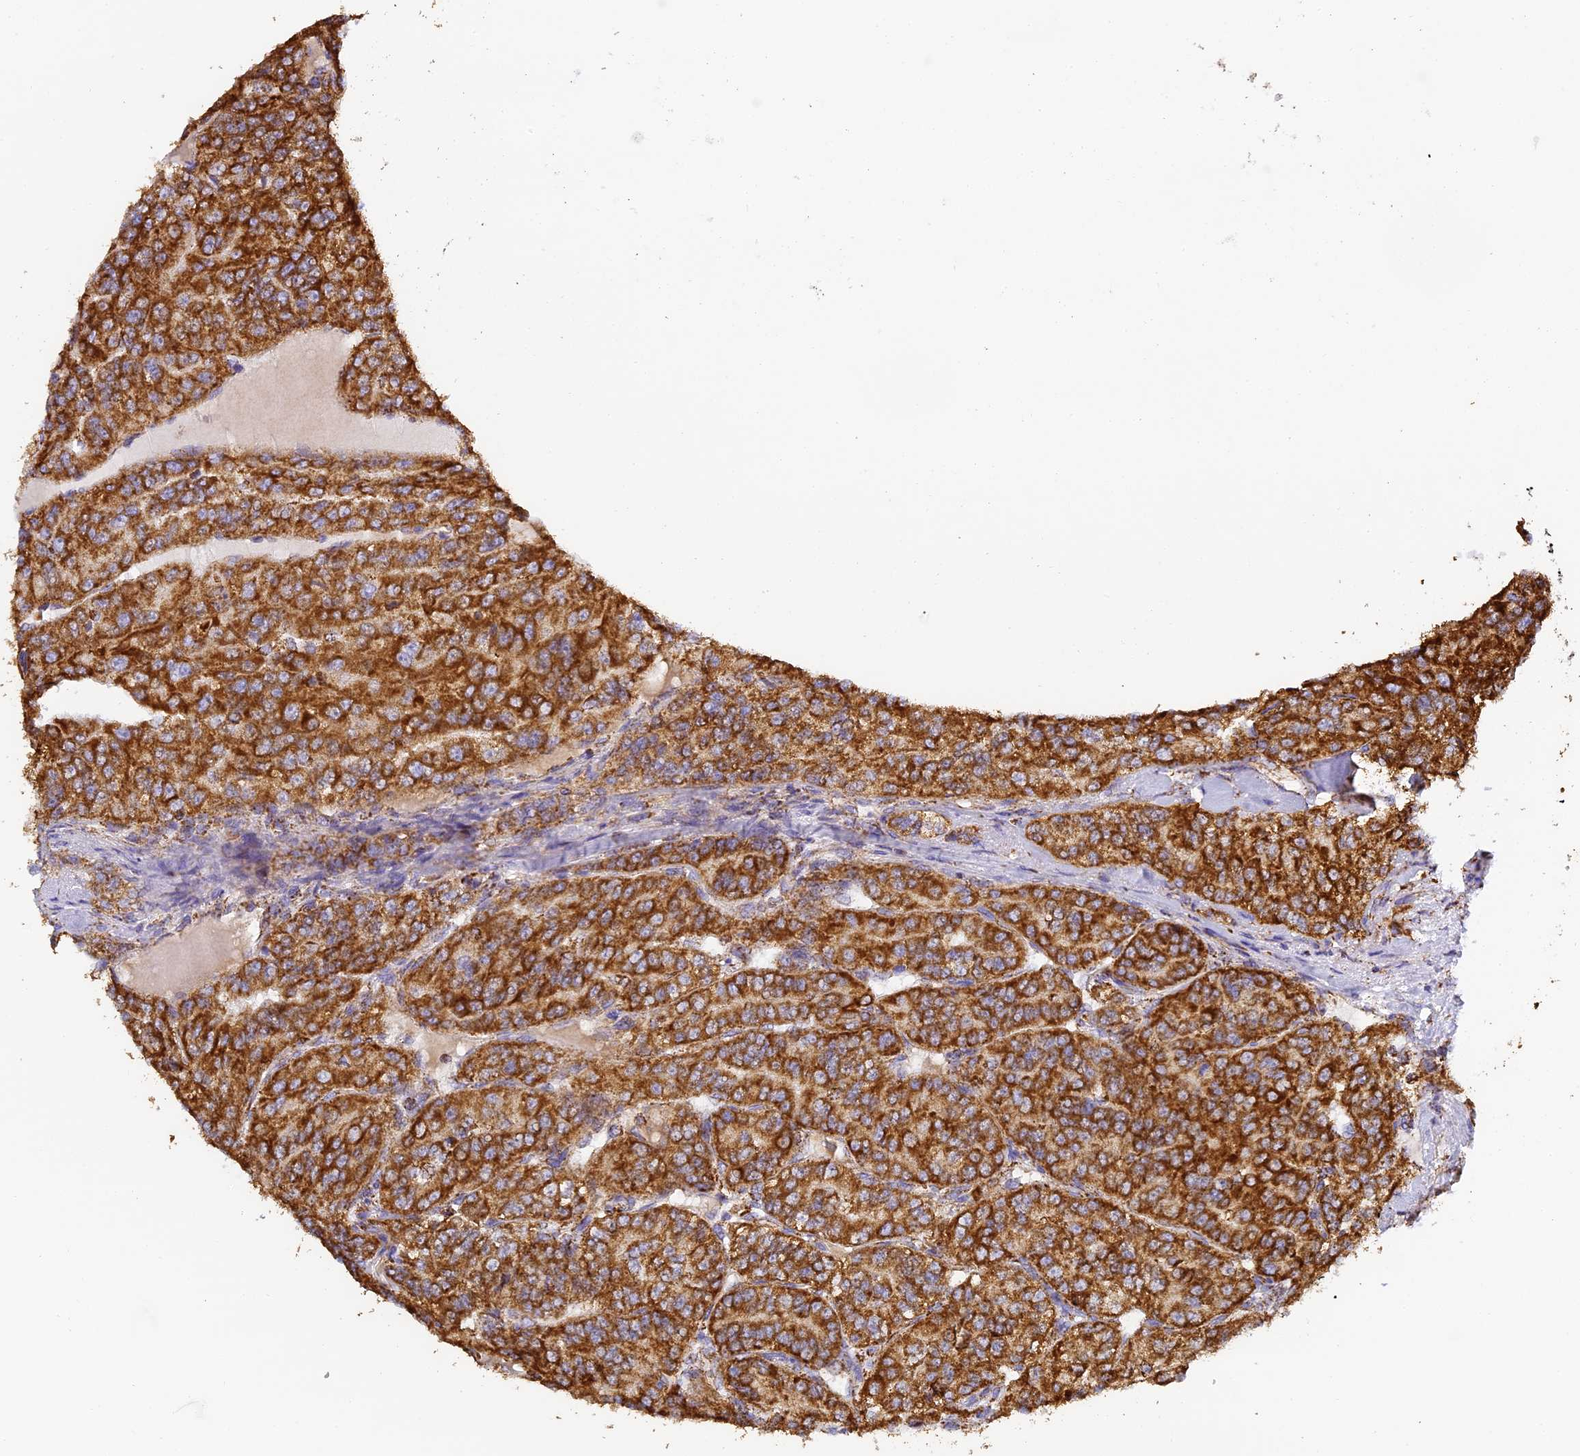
{"staining": {"intensity": "strong", "quantity": ">75%", "location": "cytoplasmic/membranous"}, "tissue": "renal cancer", "cell_type": "Tumor cells", "image_type": "cancer", "snomed": [{"axis": "morphology", "description": "Adenocarcinoma, NOS"}, {"axis": "topography", "description": "Kidney"}], "caption": "IHC micrograph of renal cancer stained for a protein (brown), which displays high levels of strong cytoplasmic/membranous expression in about >75% of tumor cells.", "gene": "STK17A", "patient": {"sex": "female", "age": 63}}